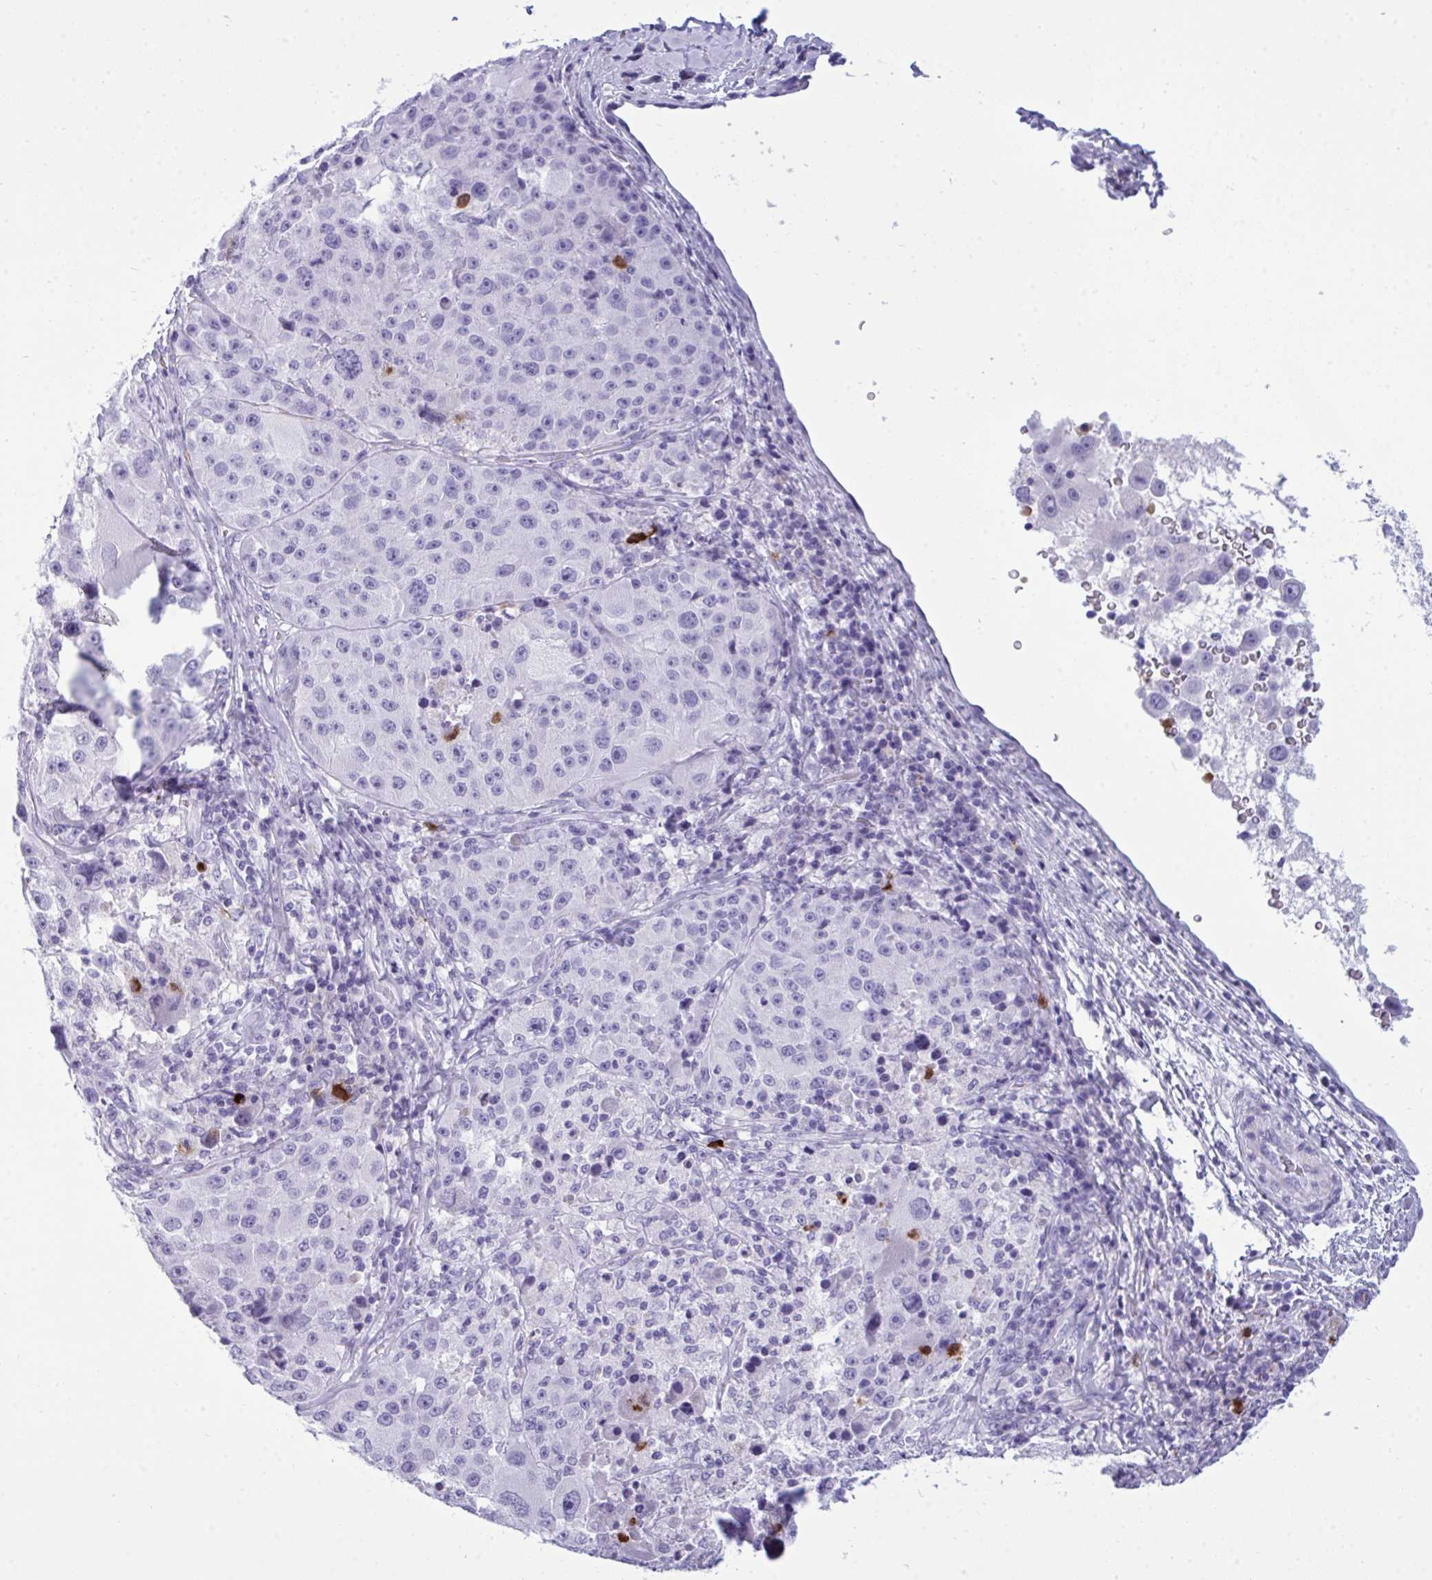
{"staining": {"intensity": "negative", "quantity": "none", "location": "none"}, "tissue": "melanoma", "cell_type": "Tumor cells", "image_type": "cancer", "snomed": [{"axis": "morphology", "description": "Malignant melanoma, Metastatic site"}, {"axis": "topography", "description": "Lymph node"}], "caption": "Tumor cells are negative for brown protein staining in malignant melanoma (metastatic site). The staining was performed using DAB to visualize the protein expression in brown, while the nuclei were stained in blue with hematoxylin (Magnification: 20x).", "gene": "ARHGAP42", "patient": {"sex": "male", "age": 62}}